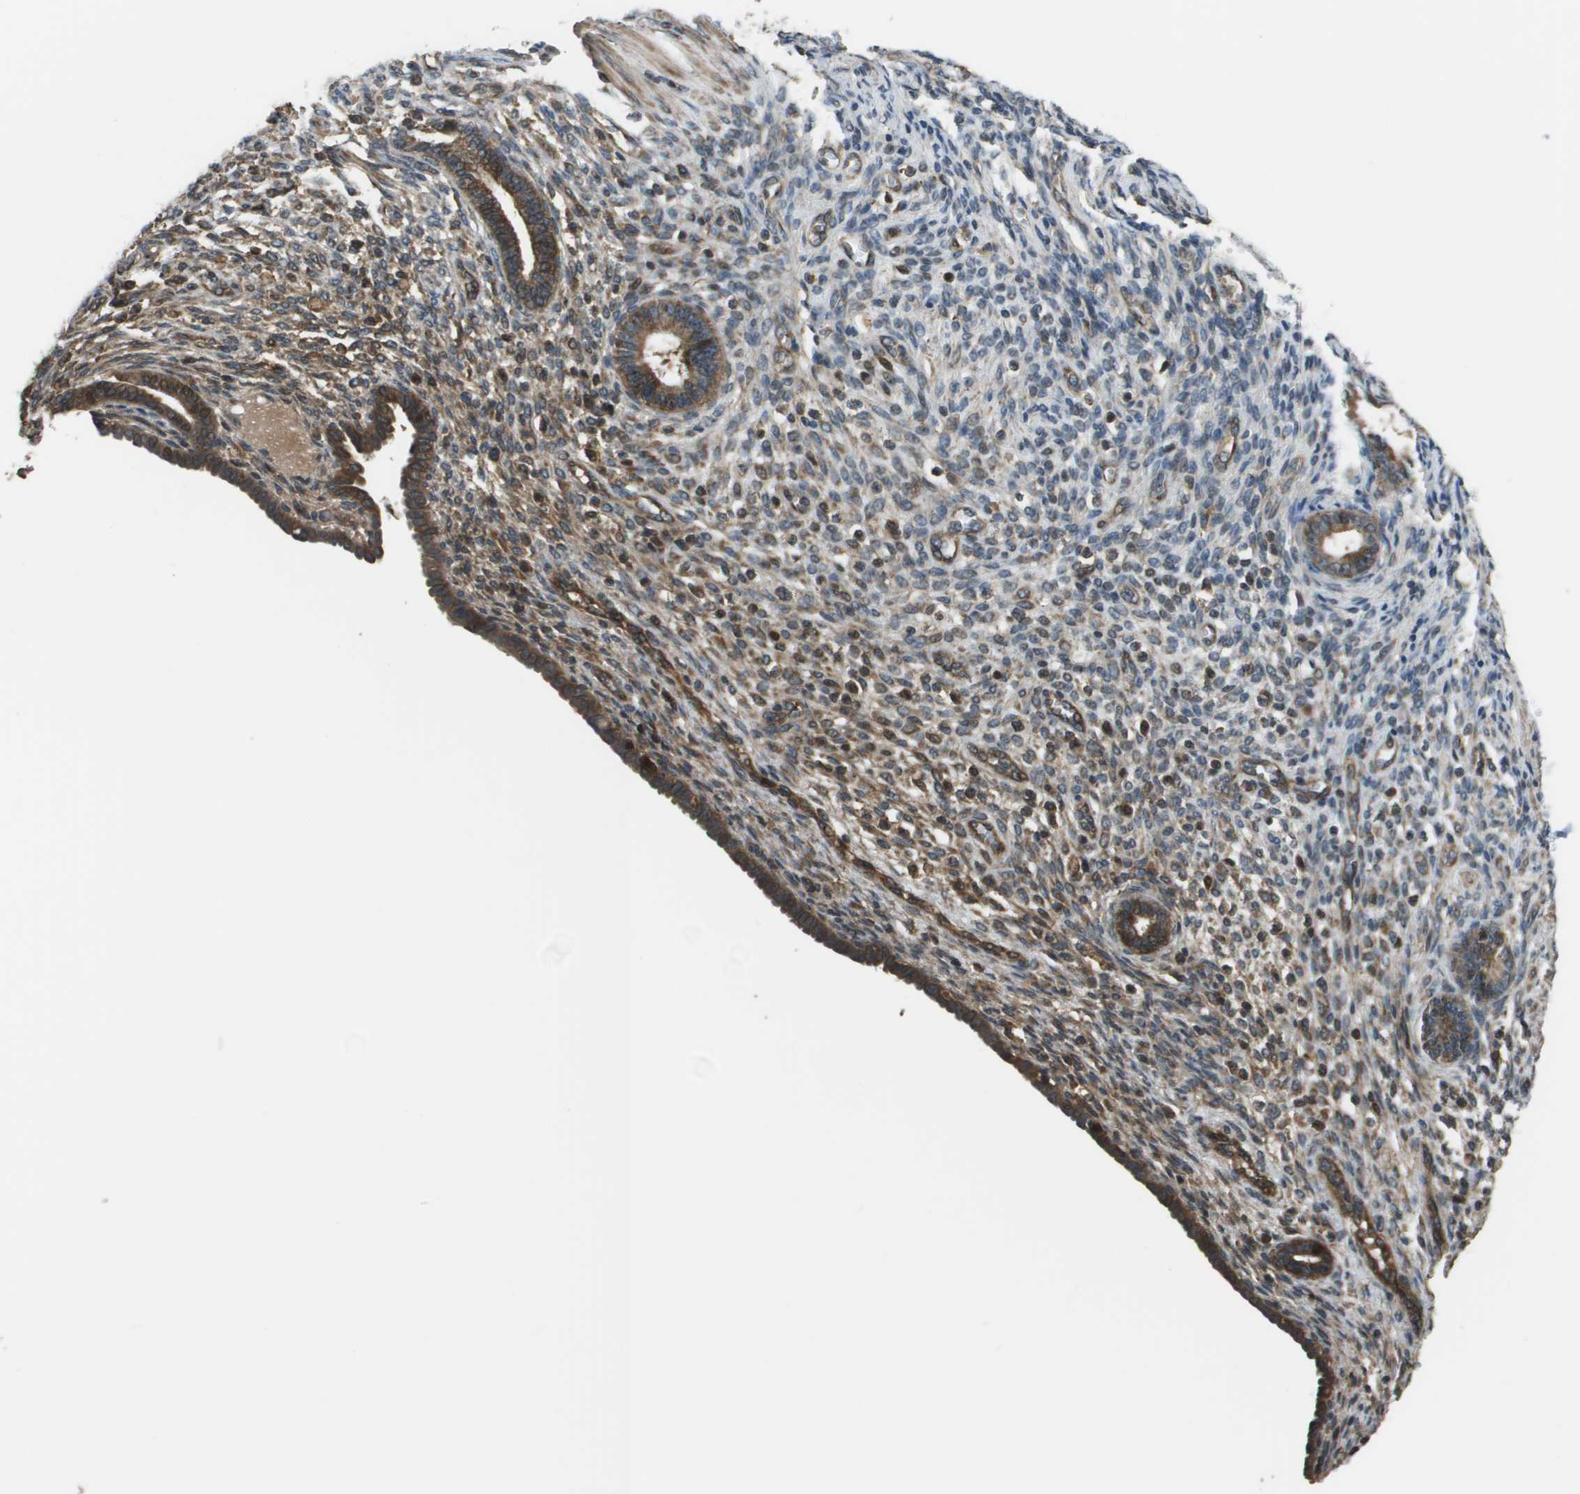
{"staining": {"intensity": "moderate", "quantity": "<25%", "location": "cytoplasmic/membranous"}, "tissue": "endometrium", "cell_type": "Cells in endometrial stroma", "image_type": "normal", "snomed": [{"axis": "morphology", "description": "Normal tissue, NOS"}, {"axis": "topography", "description": "Endometrium"}], "caption": "Immunohistochemical staining of unremarkable endometrium shows moderate cytoplasmic/membranous protein staining in about <25% of cells in endometrial stroma.", "gene": "PLPBP", "patient": {"sex": "female", "age": 72}}